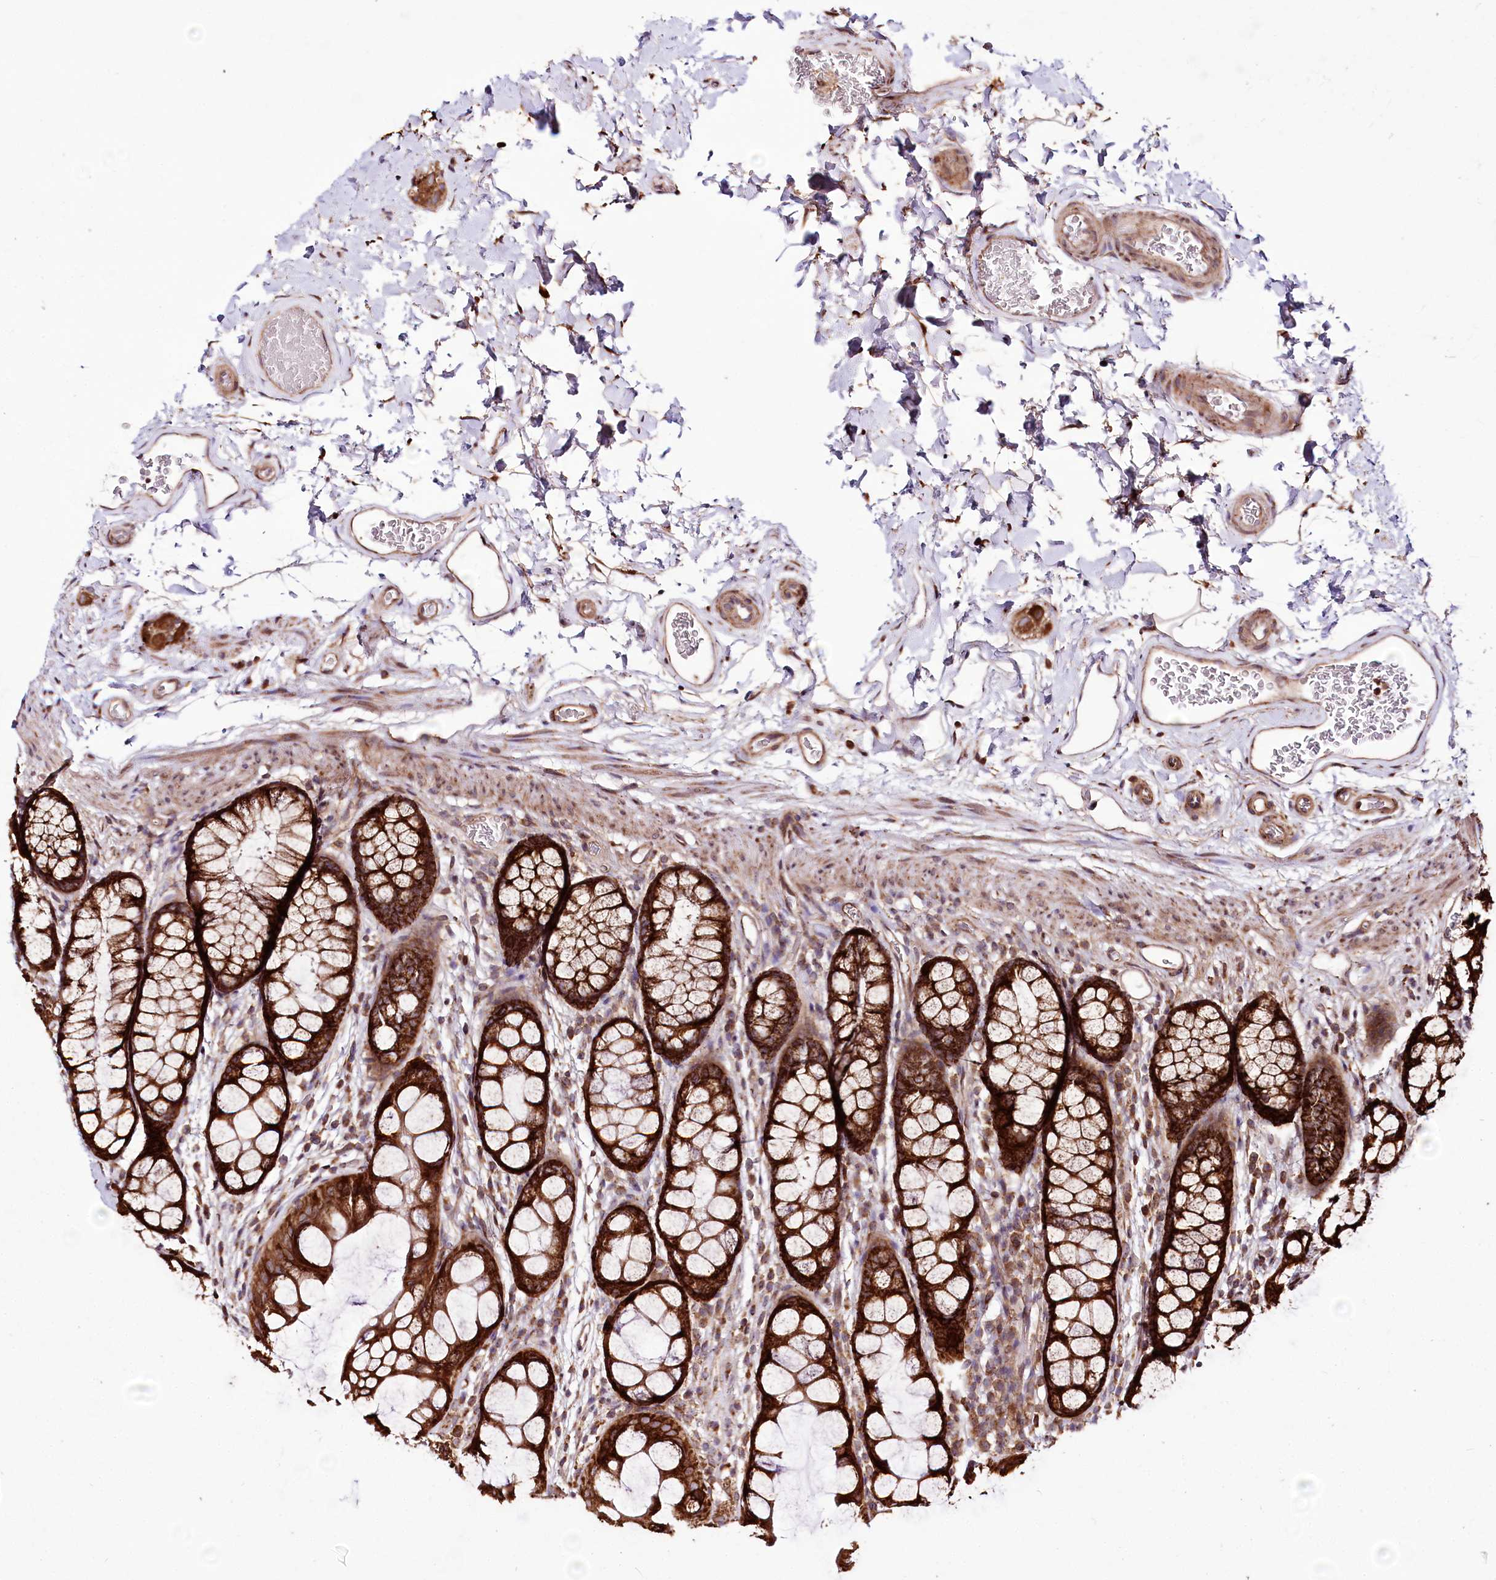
{"staining": {"intensity": "moderate", "quantity": ">75%", "location": "cytoplasmic/membranous"}, "tissue": "colon", "cell_type": "Endothelial cells", "image_type": "normal", "snomed": [{"axis": "morphology", "description": "Normal tissue, NOS"}, {"axis": "topography", "description": "Colon"}], "caption": "The photomicrograph exhibits a brown stain indicating the presence of a protein in the cytoplasmic/membranous of endothelial cells in colon.", "gene": "RAB7A", "patient": {"sex": "female", "age": 82}}